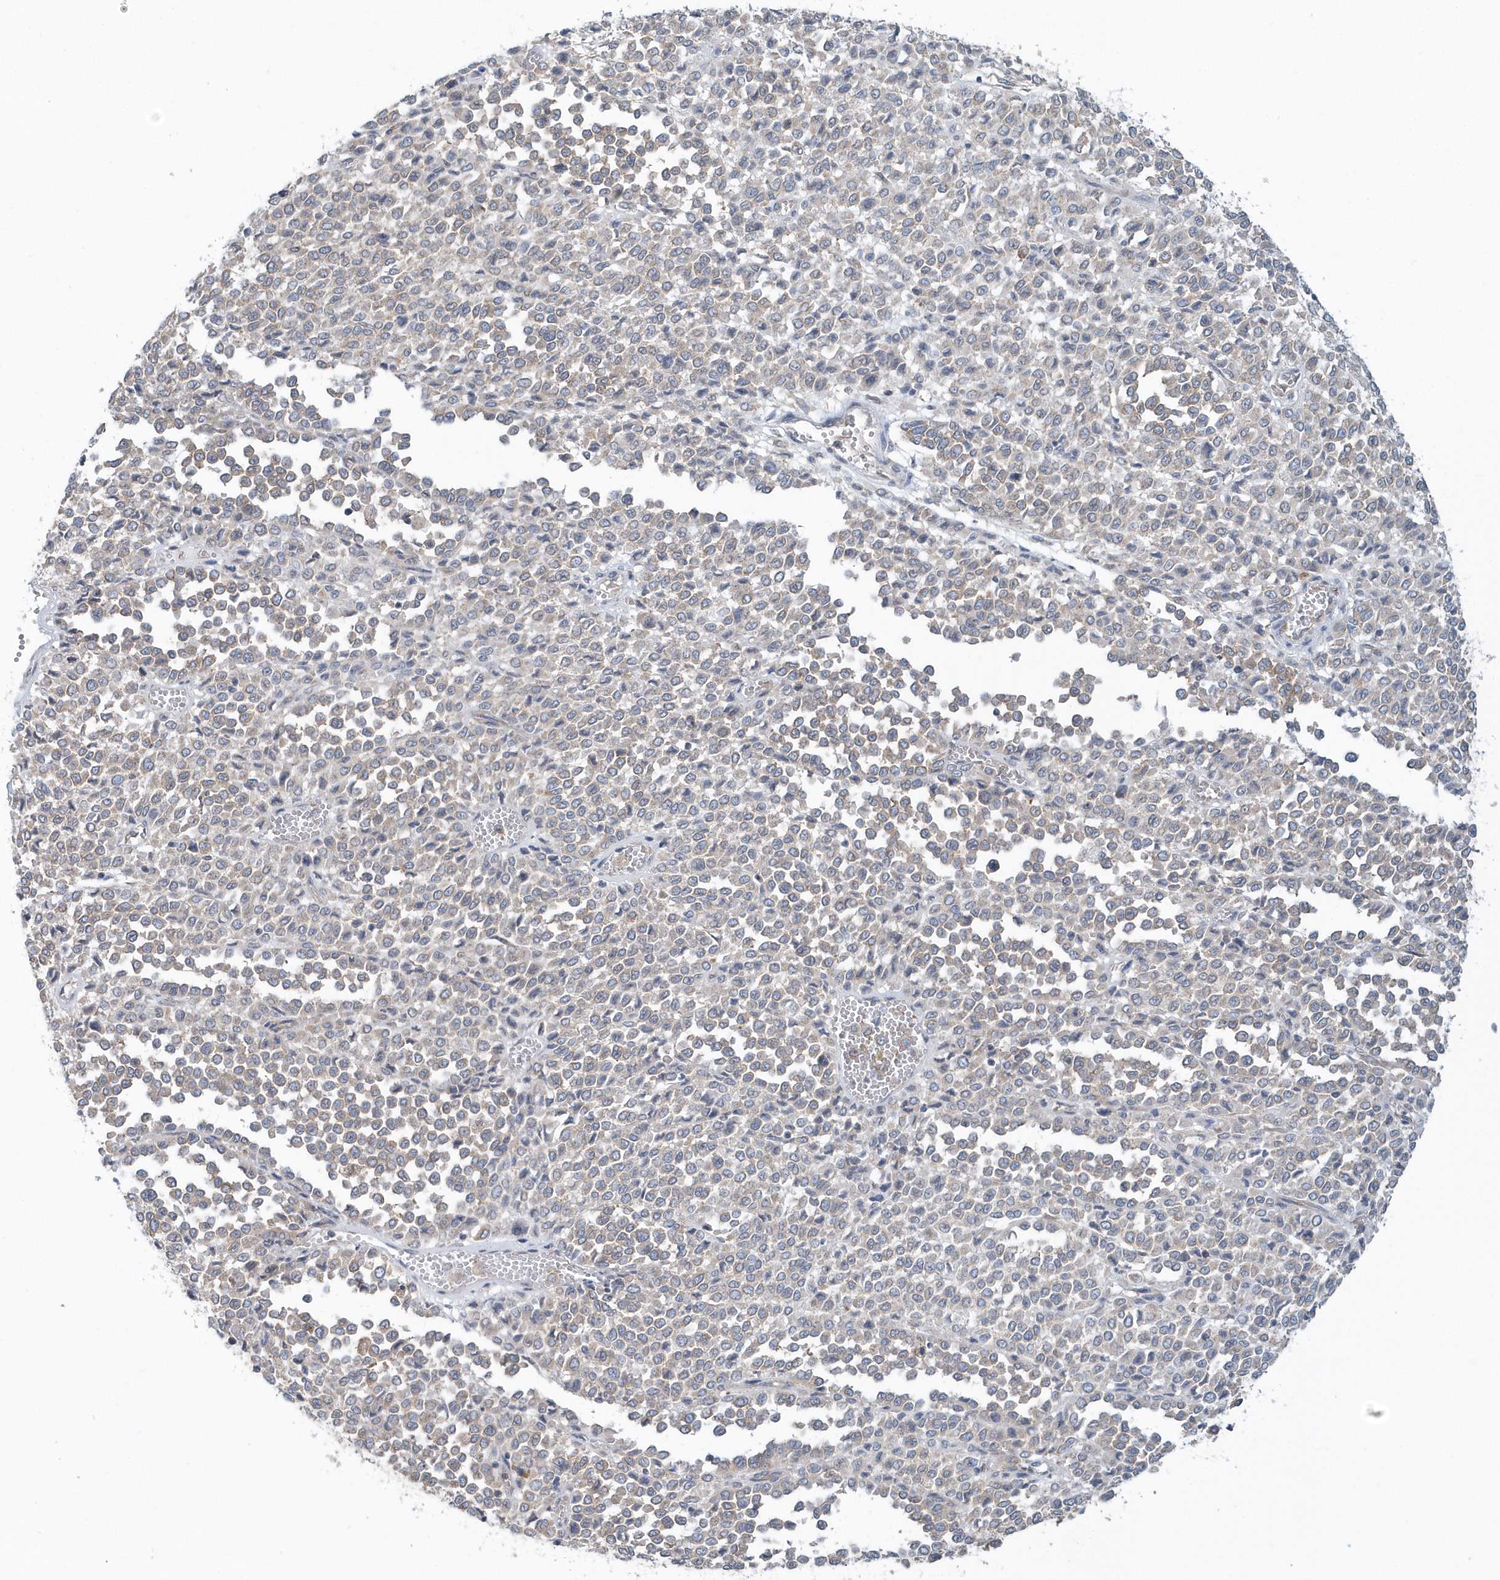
{"staining": {"intensity": "negative", "quantity": "none", "location": "none"}, "tissue": "melanoma", "cell_type": "Tumor cells", "image_type": "cancer", "snomed": [{"axis": "morphology", "description": "Malignant melanoma, Metastatic site"}, {"axis": "topography", "description": "Pancreas"}], "caption": "Tumor cells show no significant protein positivity in malignant melanoma (metastatic site).", "gene": "EIF3C", "patient": {"sex": "female", "age": 30}}